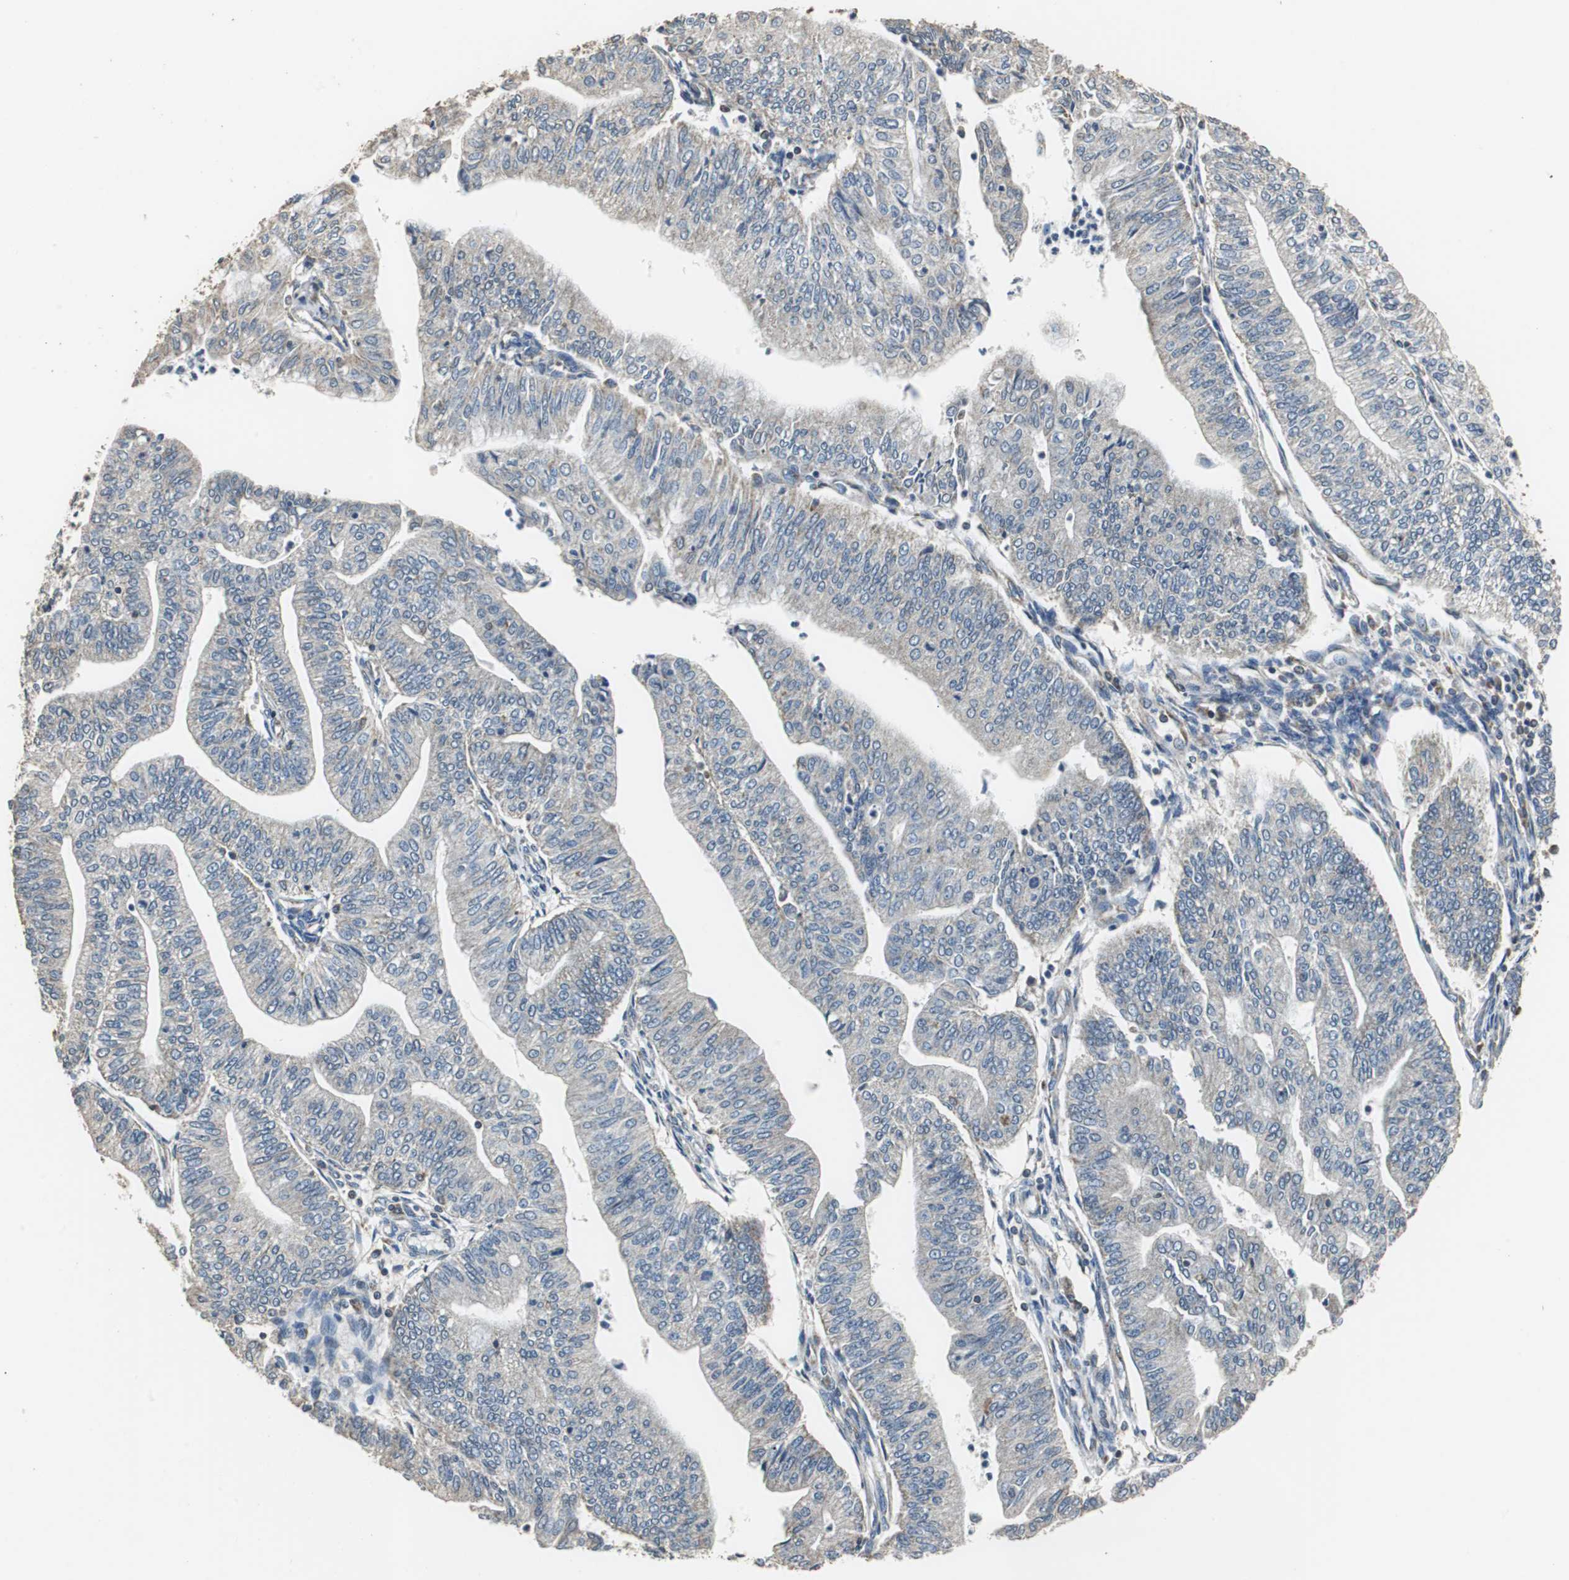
{"staining": {"intensity": "negative", "quantity": "none", "location": "none"}, "tissue": "endometrial cancer", "cell_type": "Tumor cells", "image_type": "cancer", "snomed": [{"axis": "morphology", "description": "Adenocarcinoma, NOS"}, {"axis": "topography", "description": "Endometrium"}], "caption": "Tumor cells show no significant expression in endometrial cancer (adenocarcinoma).", "gene": "NNT", "patient": {"sex": "female", "age": 59}}